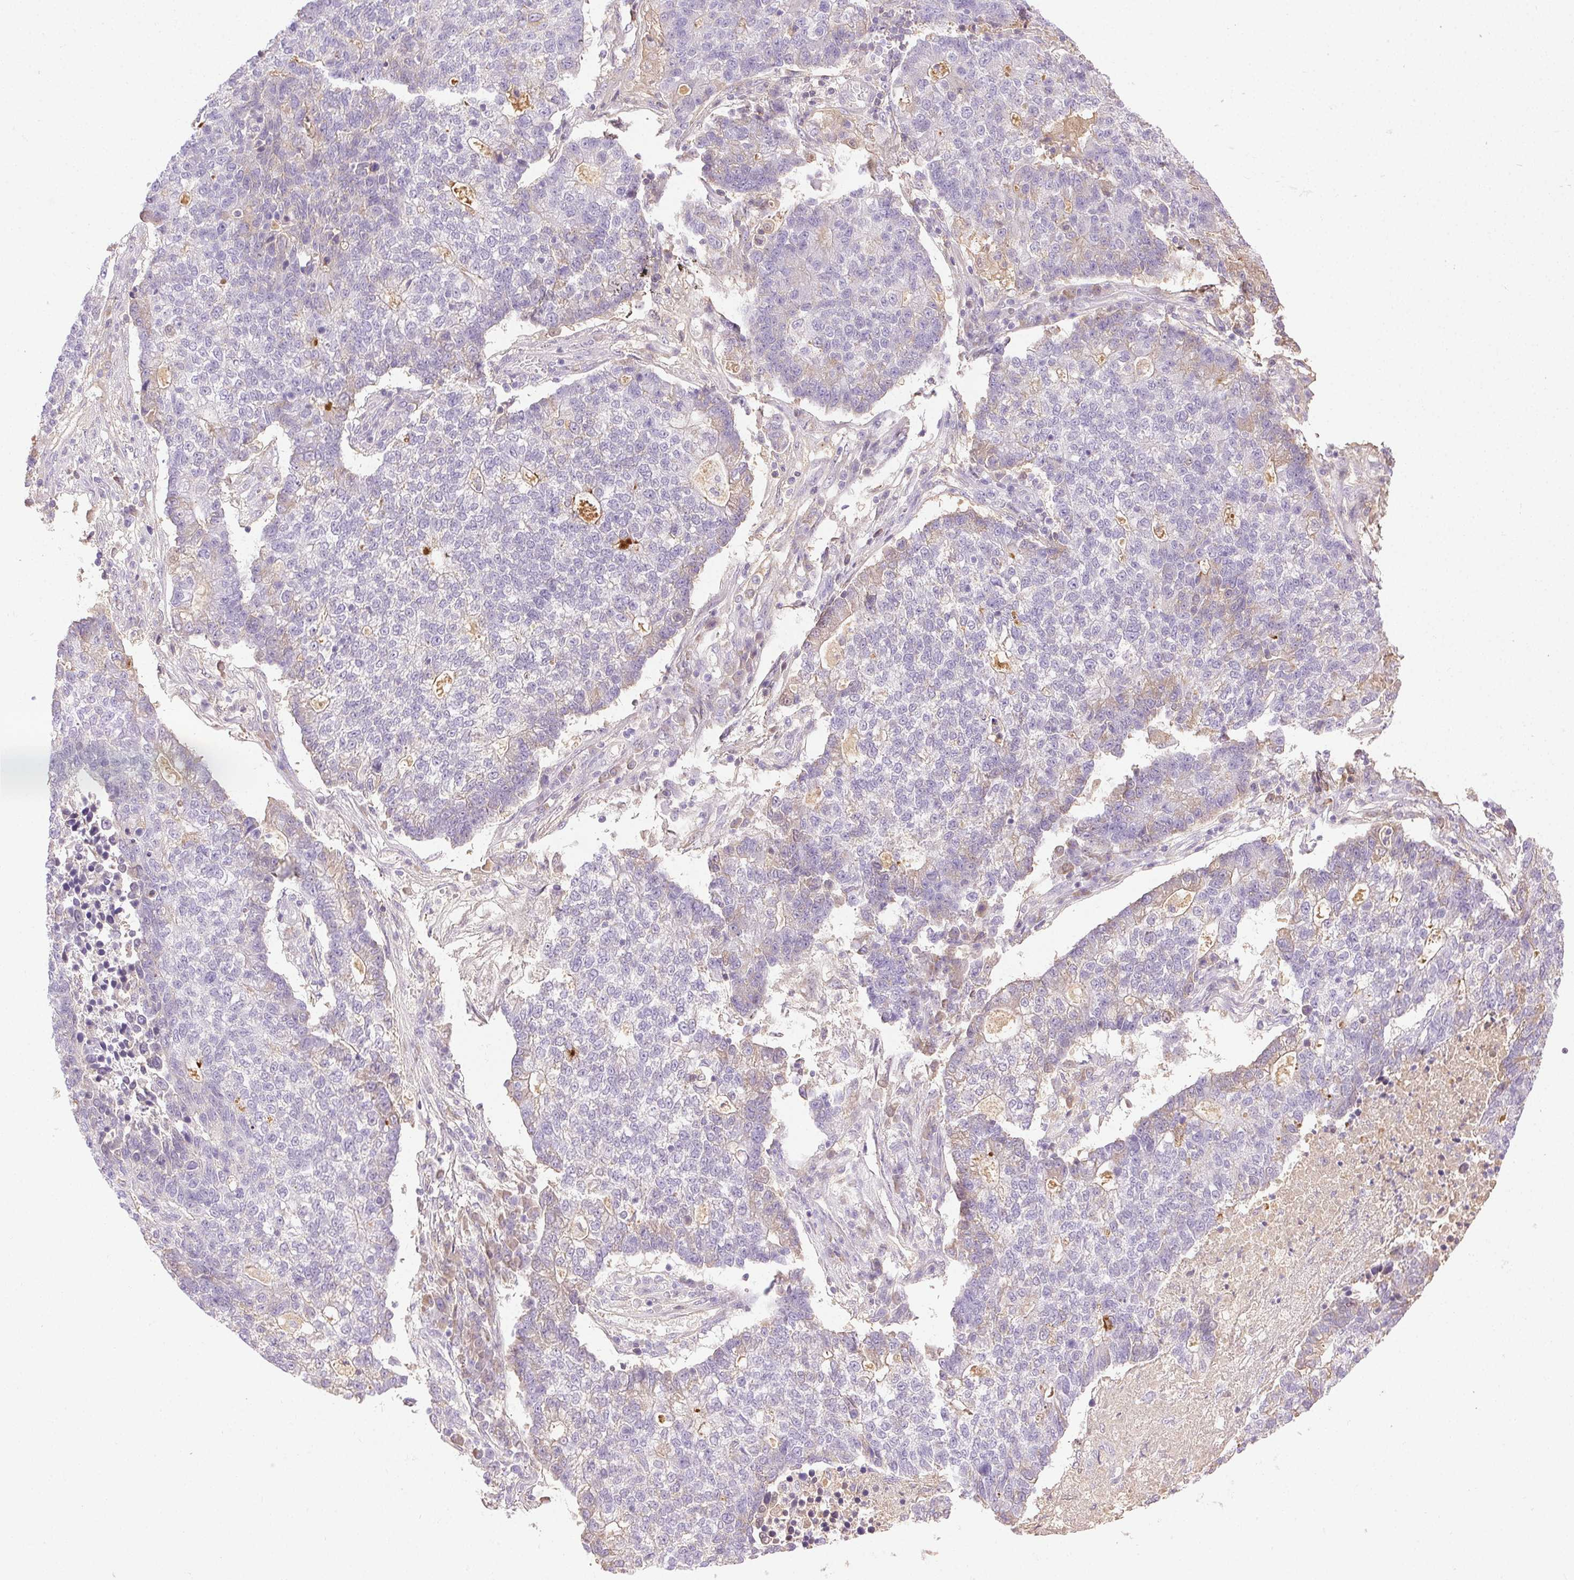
{"staining": {"intensity": "negative", "quantity": "none", "location": "none"}, "tissue": "lung cancer", "cell_type": "Tumor cells", "image_type": "cancer", "snomed": [{"axis": "morphology", "description": "Adenocarcinoma, NOS"}, {"axis": "topography", "description": "Lung"}], "caption": "The micrograph exhibits no staining of tumor cells in lung cancer.", "gene": "BPIFB2", "patient": {"sex": "male", "age": 57}}